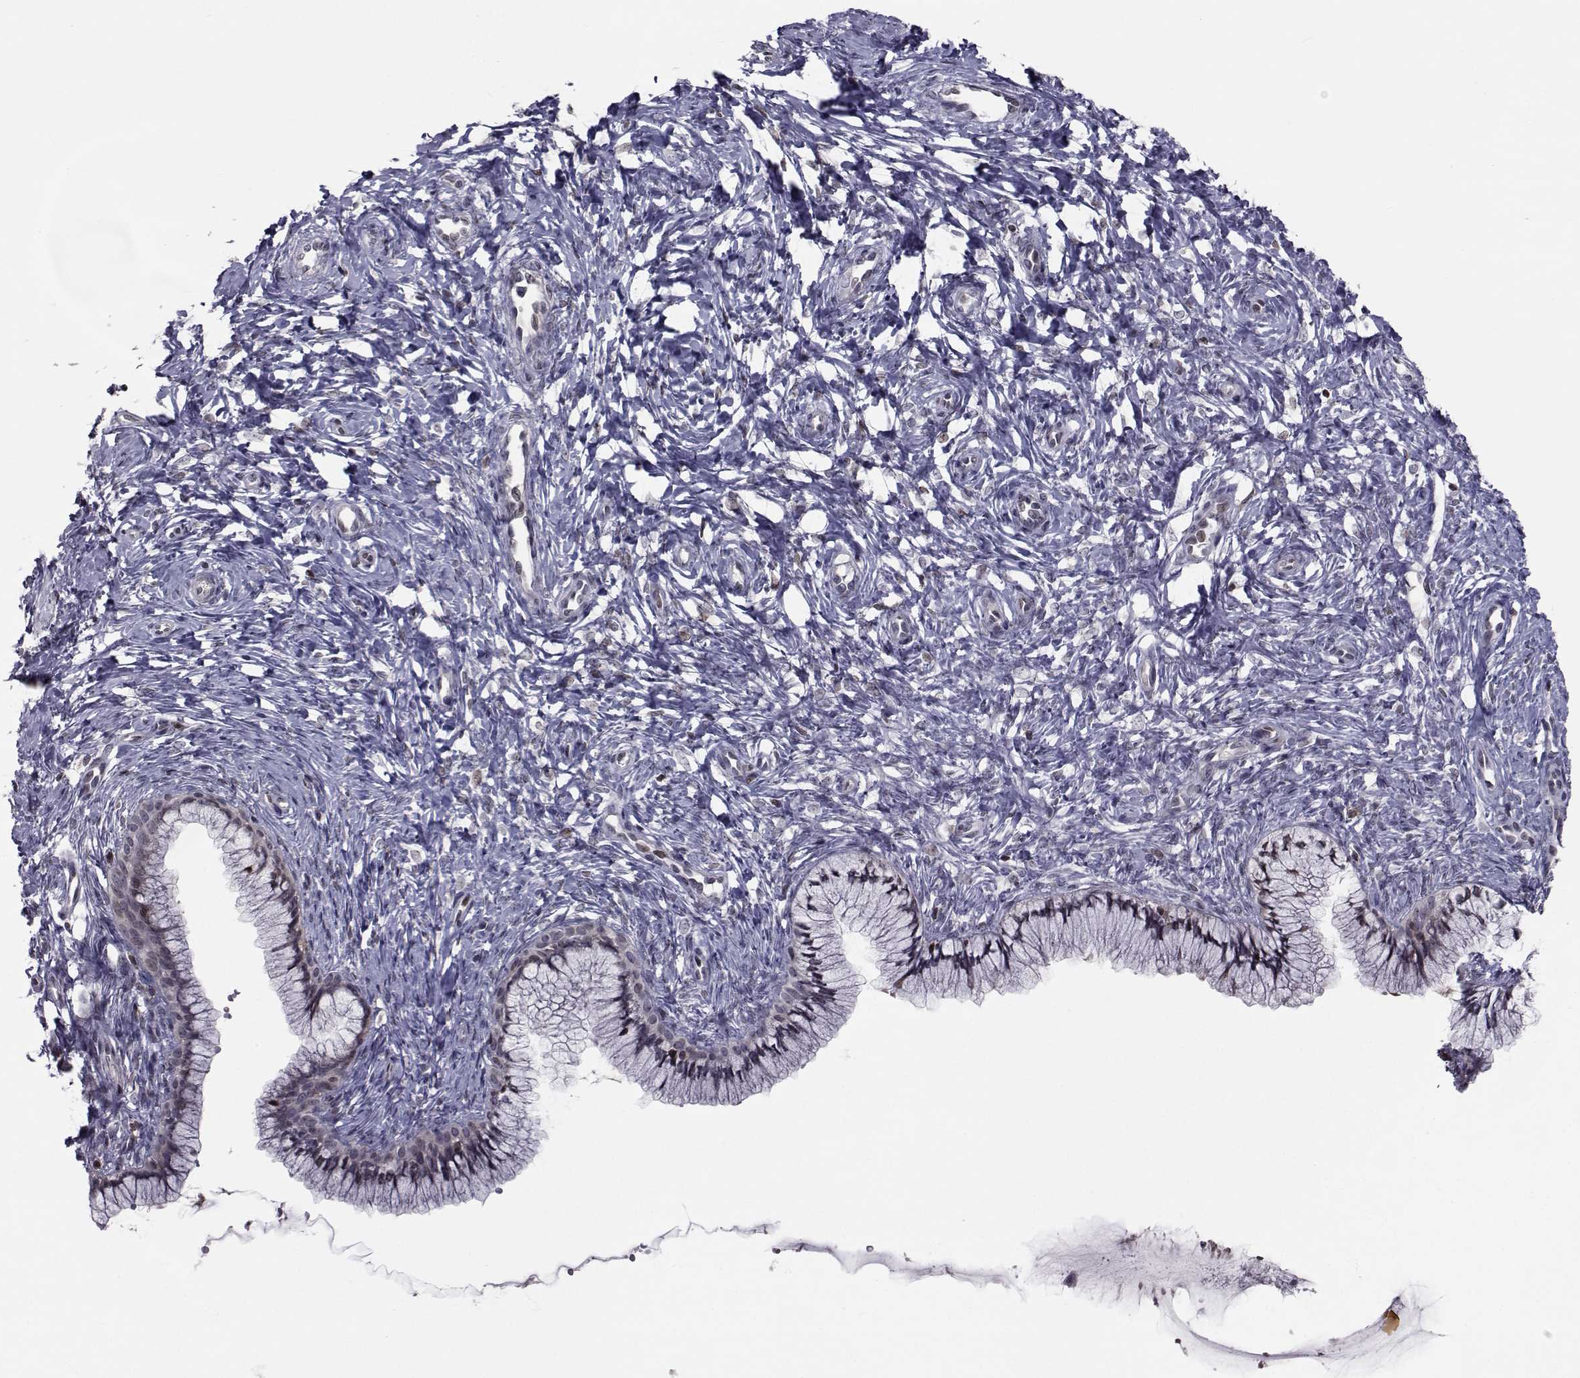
{"staining": {"intensity": "negative", "quantity": "none", "location": "none"}, "tissue": "cervix", "cell_type": "Glandular cells", "image_type": "normal", "snomed": [{"axis": "morphology", "description": "Normal tissue, NOS"}, {"axis": "topography", "description": "Cervix"}], "caption": "A micrograph of human cervix is negative for staining in glandular cells. (Brightfield microscopy of DAB immunohistochemistry (IHC) at high magnification).", "gene": "PCP4L1", "patient": {"sex": "female", "age": 37}}